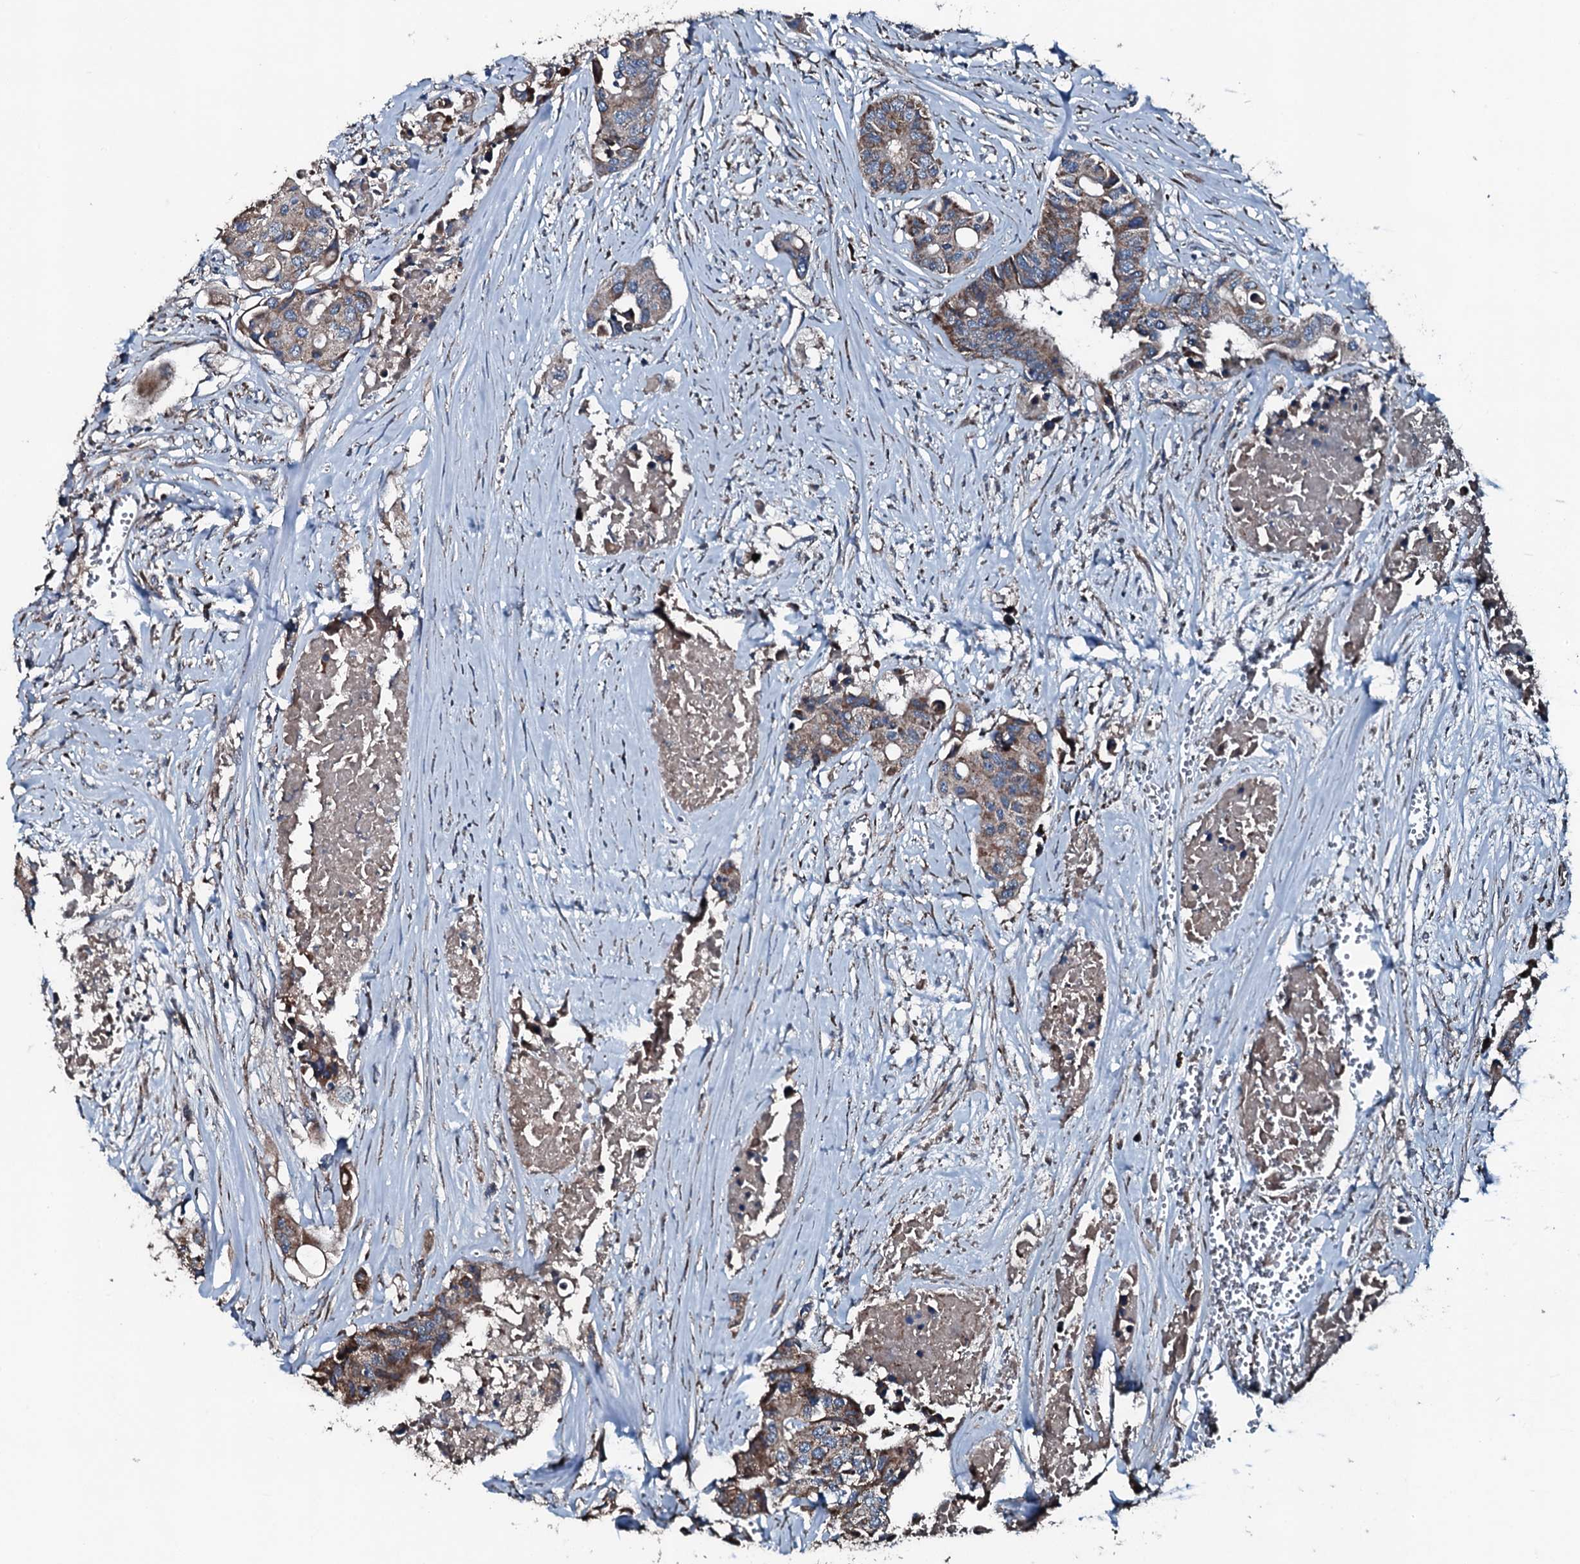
{"staining": {"intensity": "moderate", "quantity": "25%-75%", "location": "cytoplasmic/membranous"}, "tissue": "colorectal cancer", "cell_type": "Tumor cells", "image_type": "cancer", "snomed": [{"axis": "morphology", "description": "Adenocarcinoma, NOS"}, {"axis": "topography", "description": "Colon"}], "caption": "Immunohistochemistry (DAB) staining of colorectal cancer reveals moderate cytoplasmic/membranous protein expression in approximately 25%-75% of tumor cells. (DAB (3,3'-diaminobenzidine) = brown stain, brightfield microscopy at high magnification).", "gene": "ACSS3", "patient": {"sex": "male", "age": 77}}